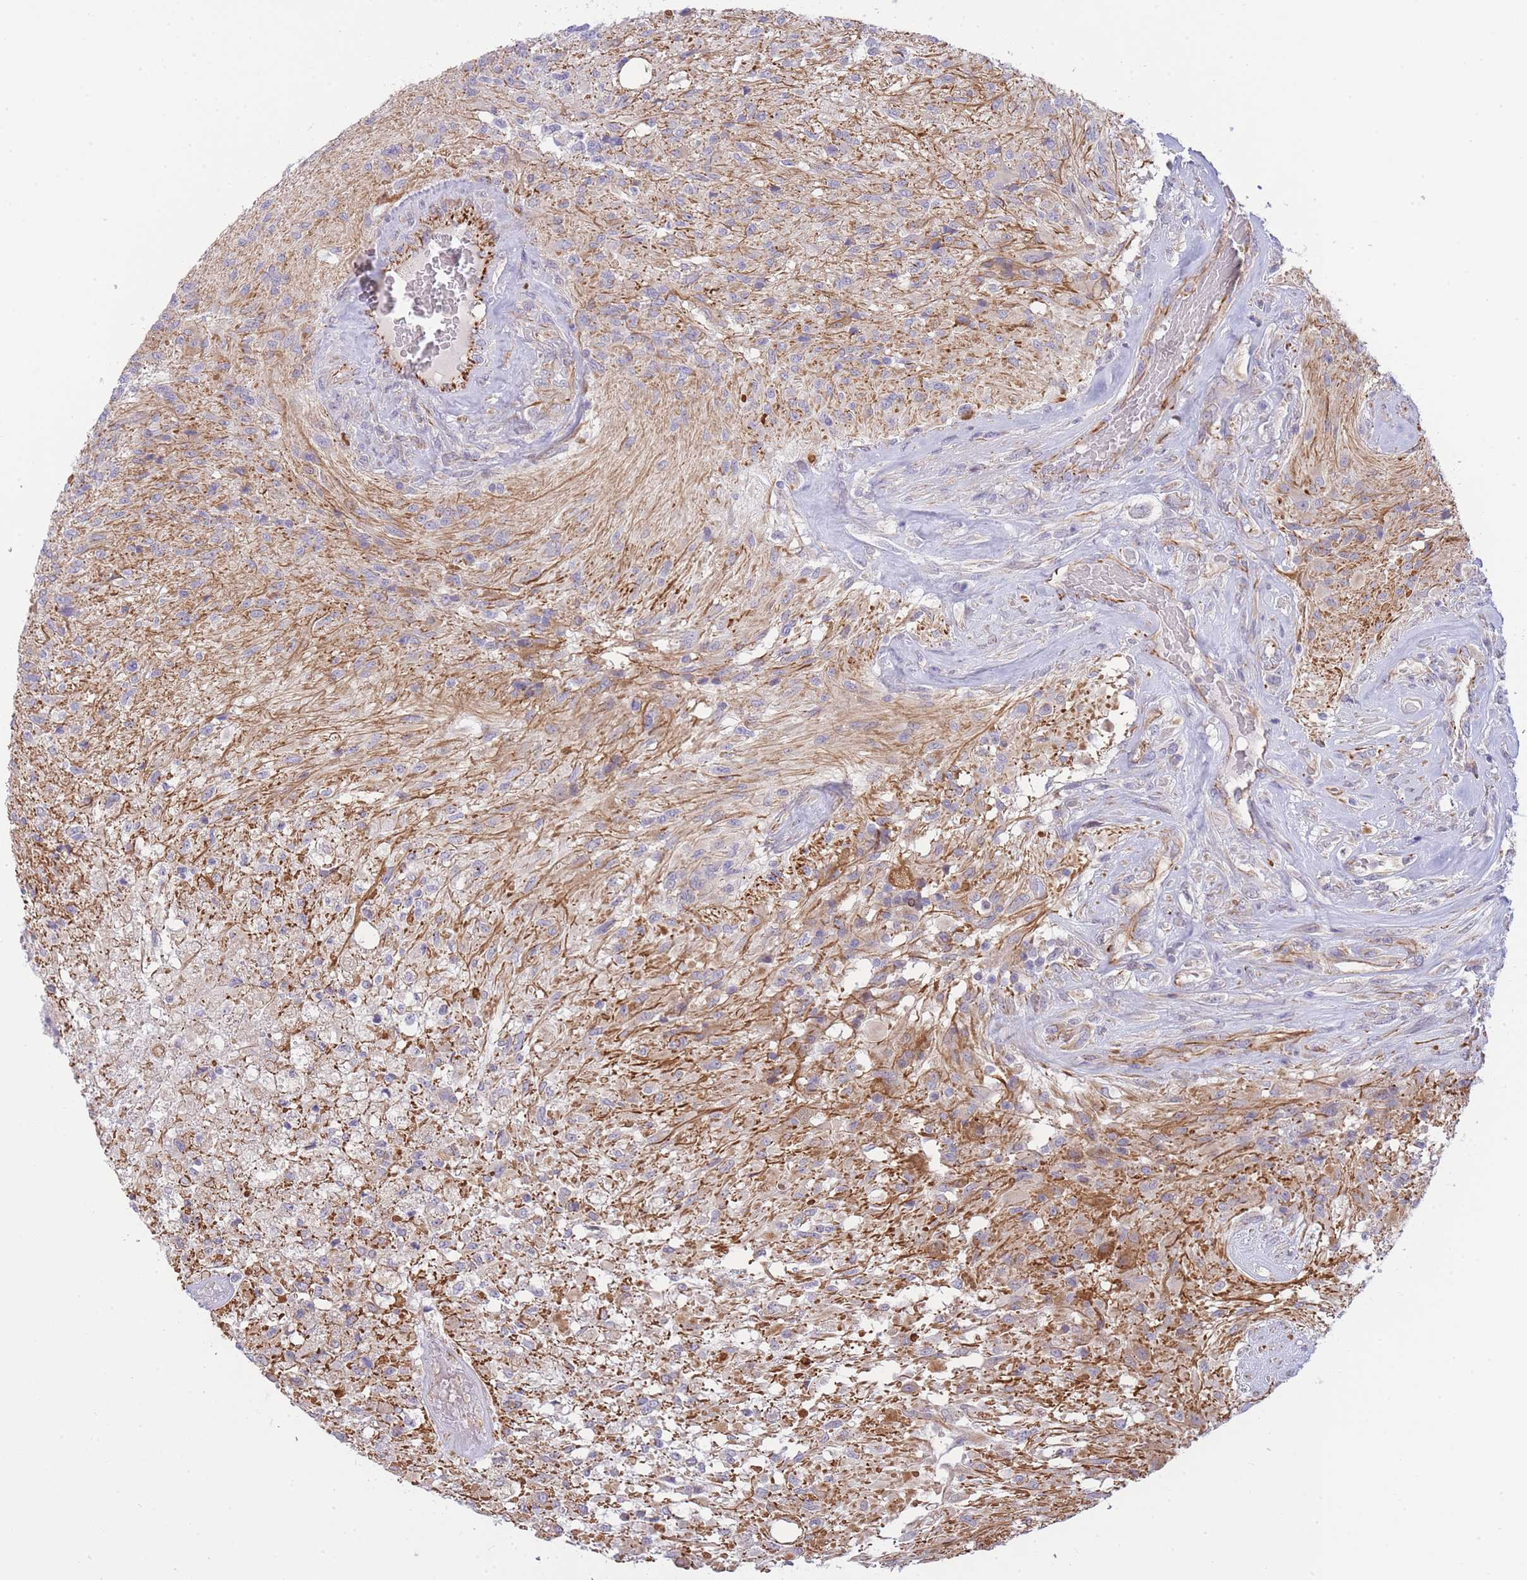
{"staining": {"intensity": "negative", "quantity": "none", "location": "none"}, "tissue": "glioma", "cell_type": "Tumor cells", "image_type": "cancer", "snomed": [{"axis": "morphology", "description": "Glioma, malignant, High grade"}, {"axis": "topography", "description": "Brain"}], "caption": "The photomicrograph exhibits no significant staining in tumor cells of glioma.", "gene": "ECPAS", "patient": {"sex": "male", "age": 56}}